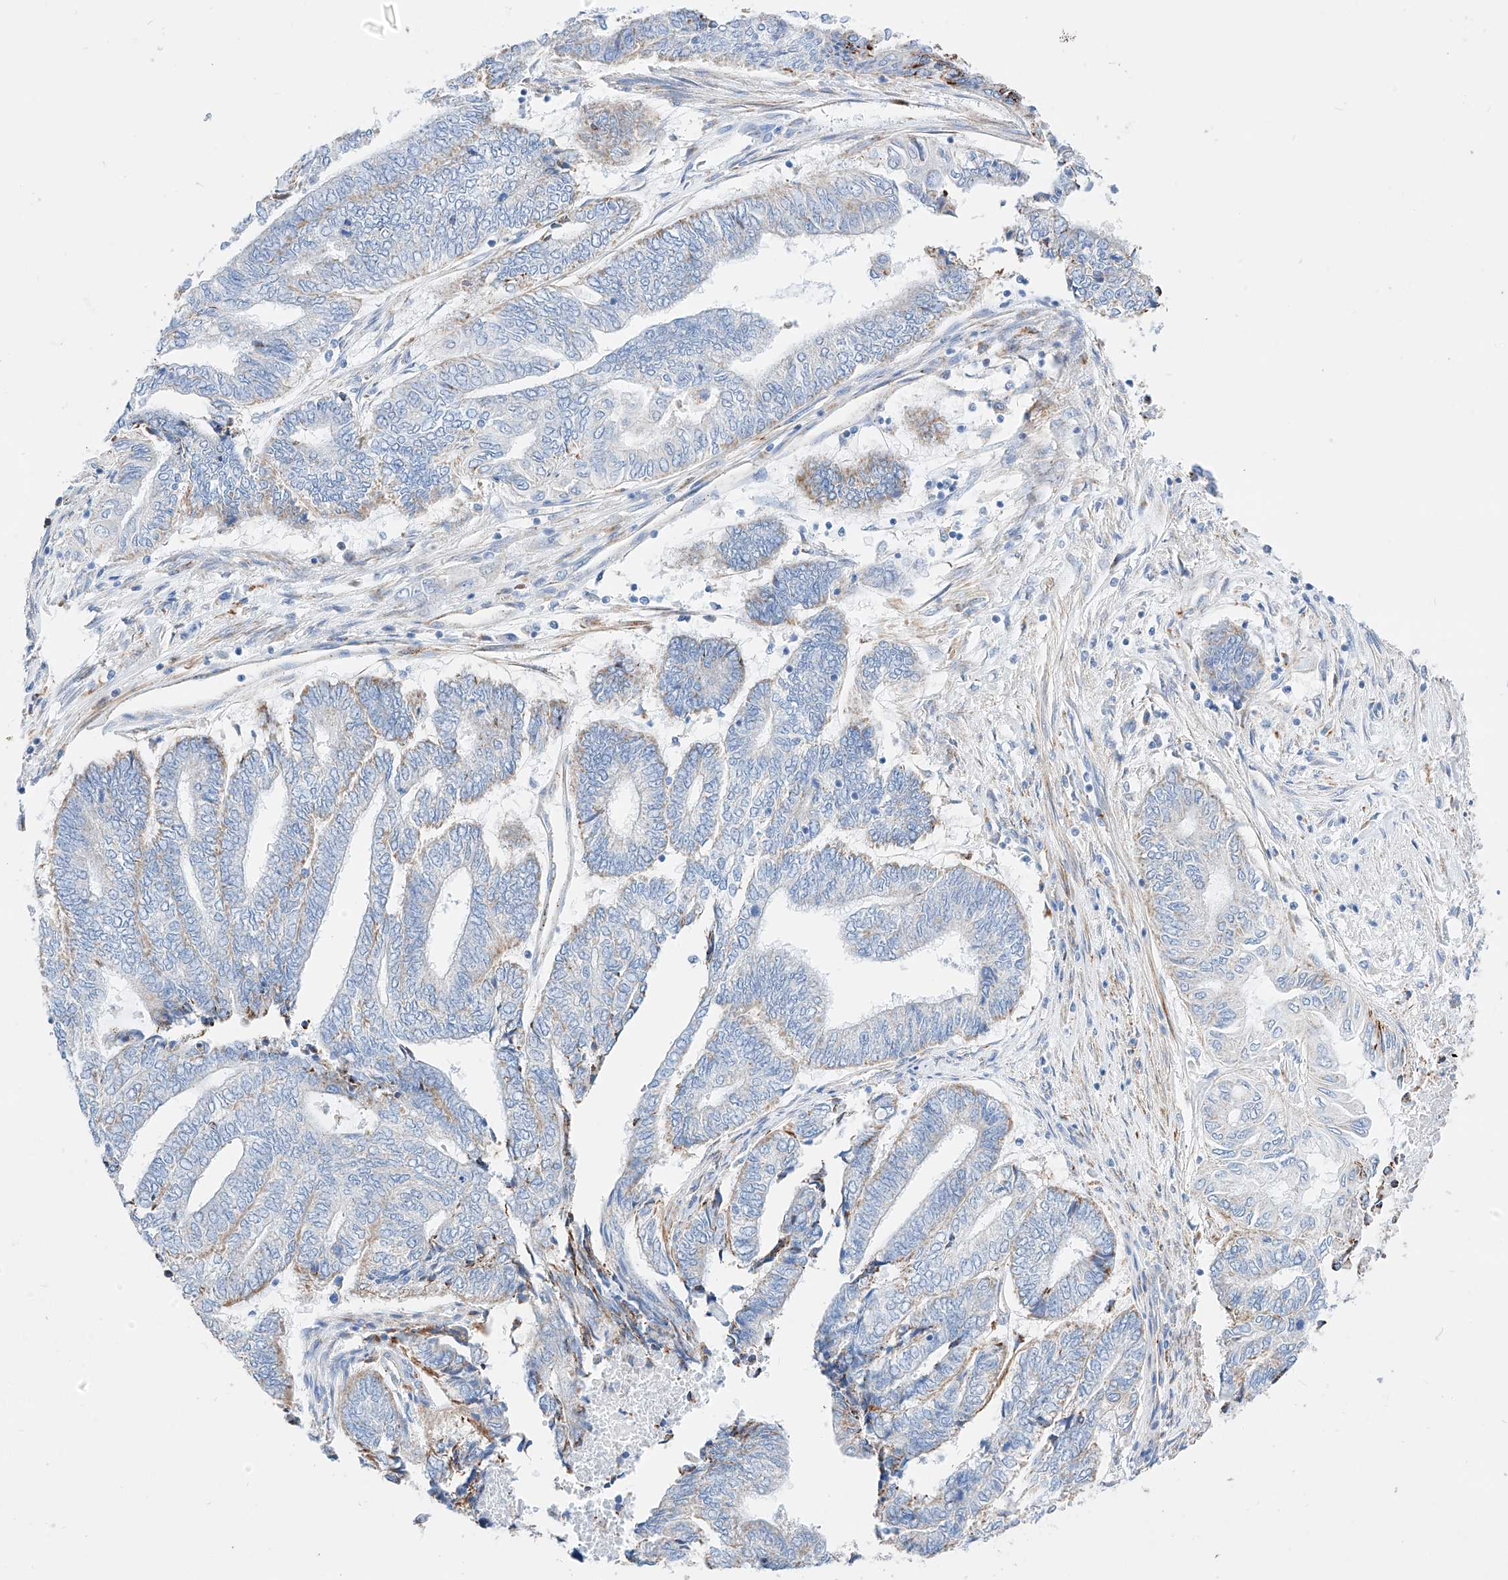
{"staining": {"intensity": "weak", "quantity": "25%-75%", "location": "cytoplasmic/membranous"}, "tissue": "endometrial cancer", "cell_type": "Tumor cells", "image_type": "cancer", "snomed": [{"axis": "morphology", "description": "Adenocarcinoma, NOS"}, {"axis": "topography", "description": "Uterus"}, {"axis": "topography", "description": "Endometrium"}], "caption": "Immunohistochemistry (IHC) of human endometrial adenocarcinoma reveals low levels of weak cytoplasmic/membranous staining in about 25%-75% of tumor cells.", "gene": "C6orf62", "patient": {"sex": "female", "age": 70}}